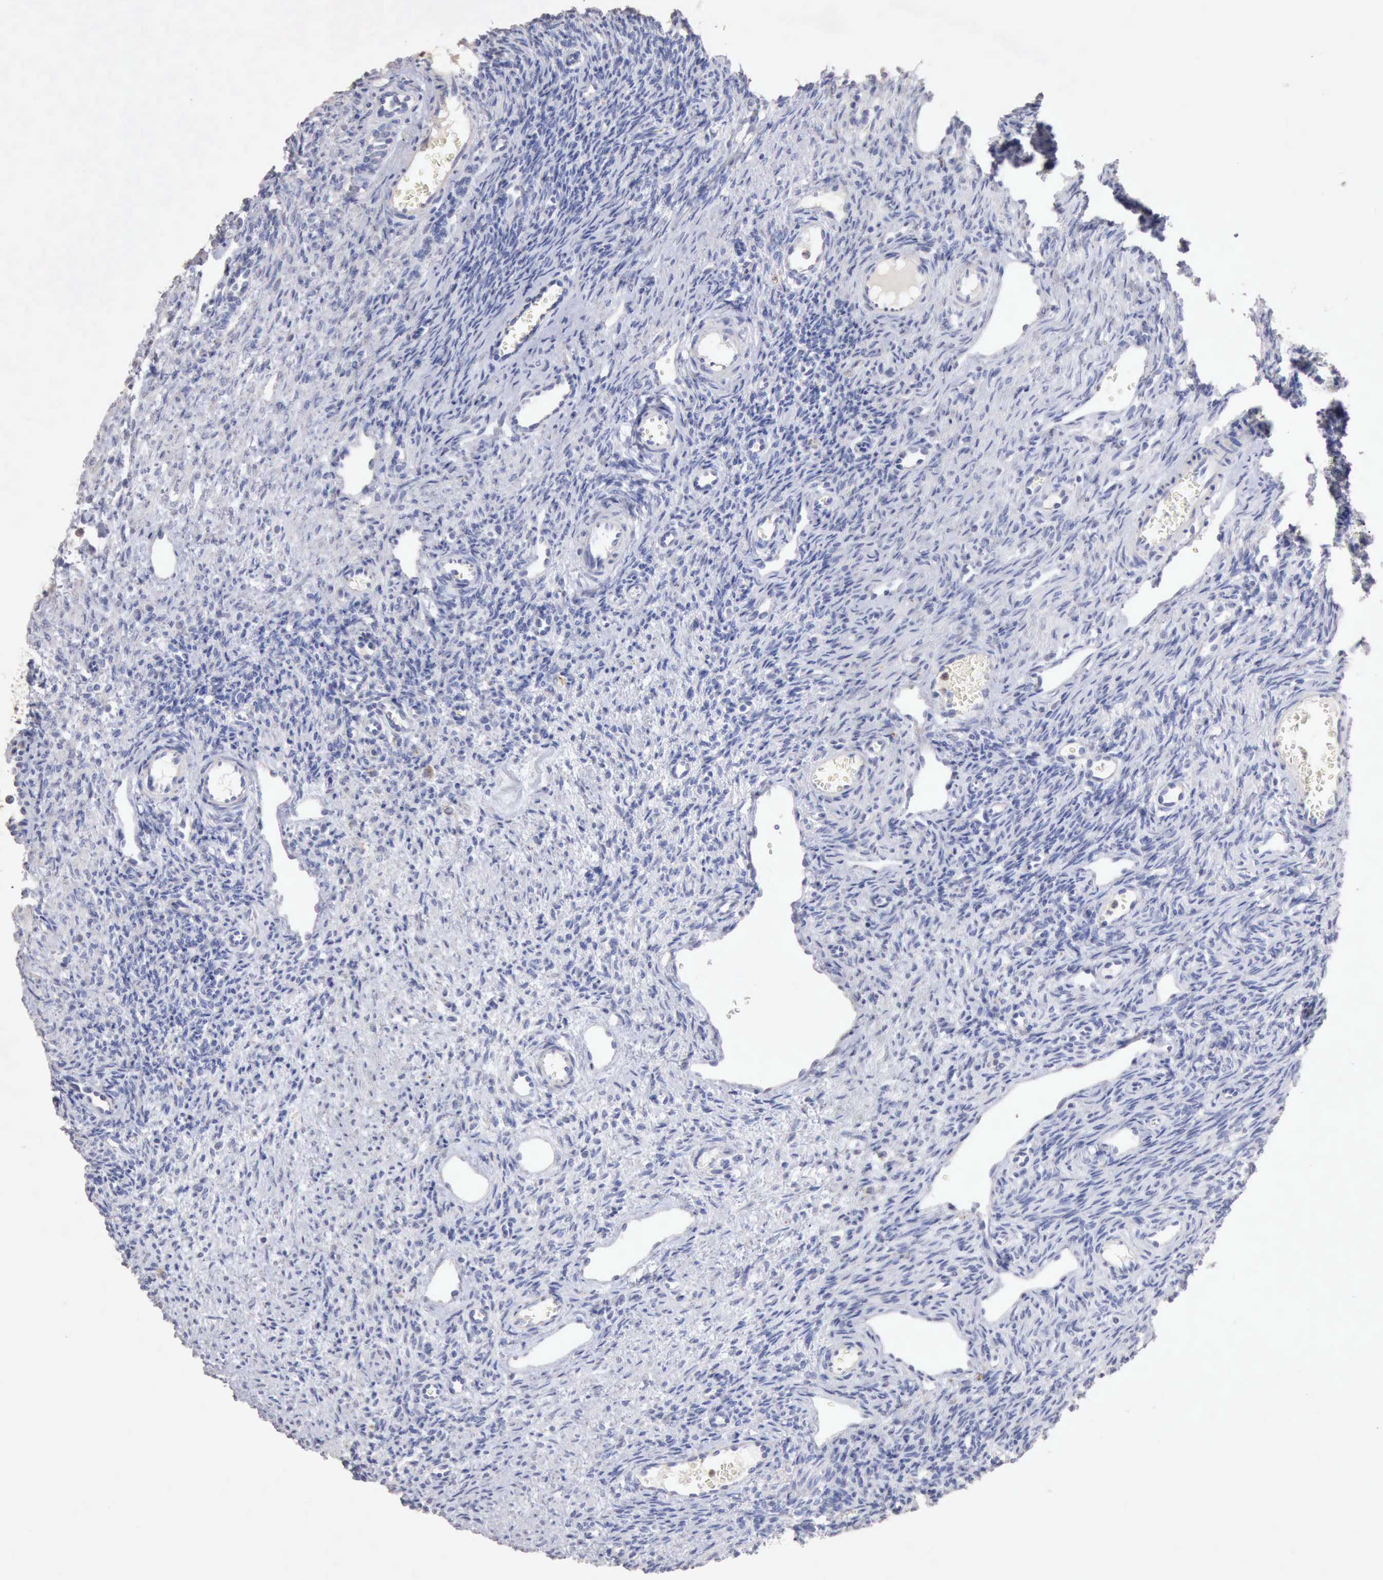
{"staining": {"intensity": "negative", "quantity": "none", "location": "none"}, "tissue": "ovary", "cell_type": "Follicle cells", "image_type": "normal", "snomed": [{"axis": "morphology", "description": "Normal tissue, NOS"}, {"axis": "topography", "description": "Ovary"}], "caption": "Follicle cells show no significant protein positivity in unremarkable ovary. (IHC, brightfield microscopy, high magnification).", "gene": "KRT6B", "patient": {"sex": "female", "age": 33}}